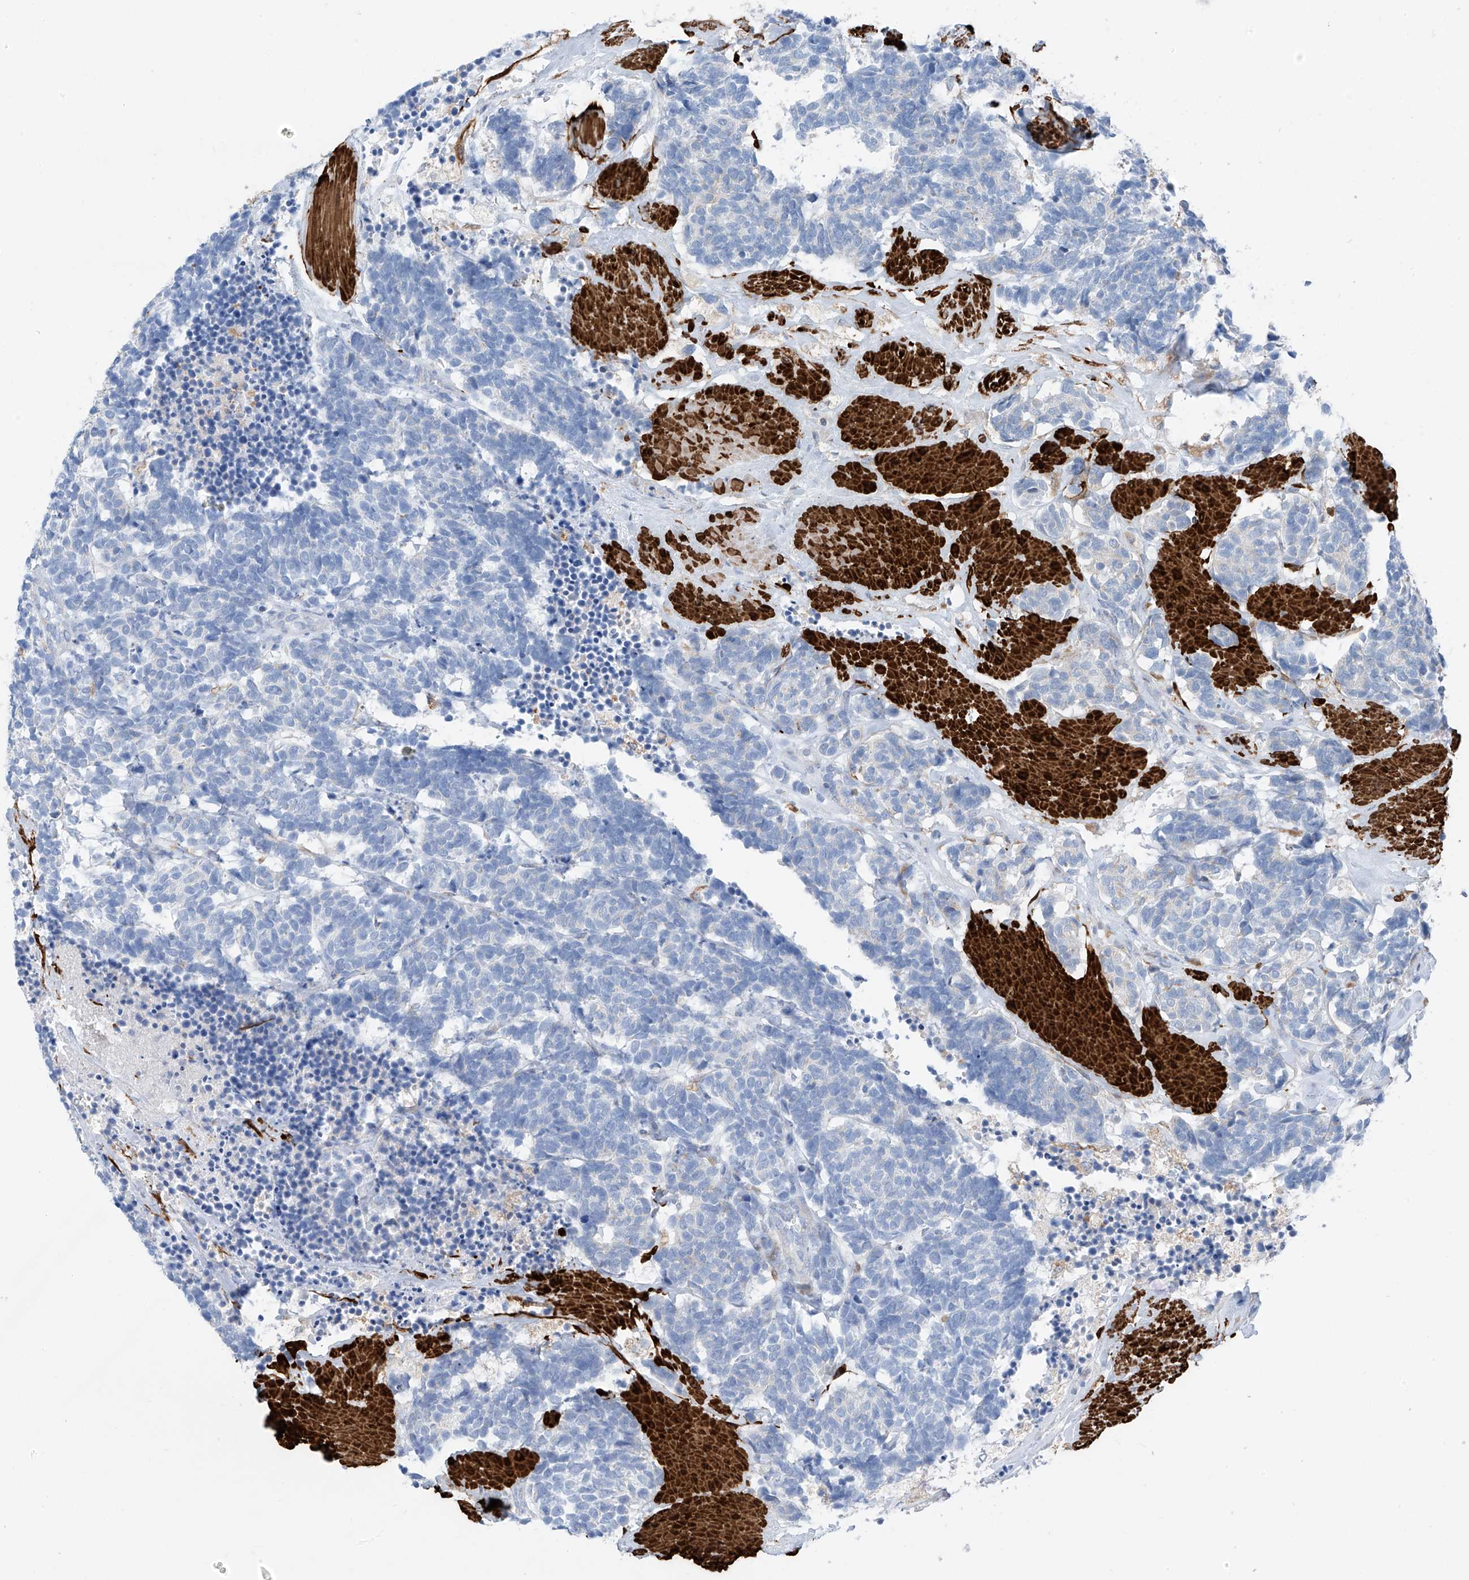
{"staining": {"intensity": "negative", "quantity": "none", "location": "none"}, "tissue": "carcinoid", "cell_type": "Tumor cells", "image_type": "cancer", "snomed": [{"axis": "morphology", "description": "Carcinoma, NOS"}, {"axis": "morphology", "description": "Carcinoid, malignant, NOS"}, {"axis": "topography", "description": "Urinary bladder"}], "caption": "IHC micrograph of neoplastic tissue: human carcinoma stained with DAB (3,3'-diaminobenzidine) demonstrates no significant protein positivity in tumor cells.", "gene": "GLMP", "patient": {"sex": "male", "age": 57}}